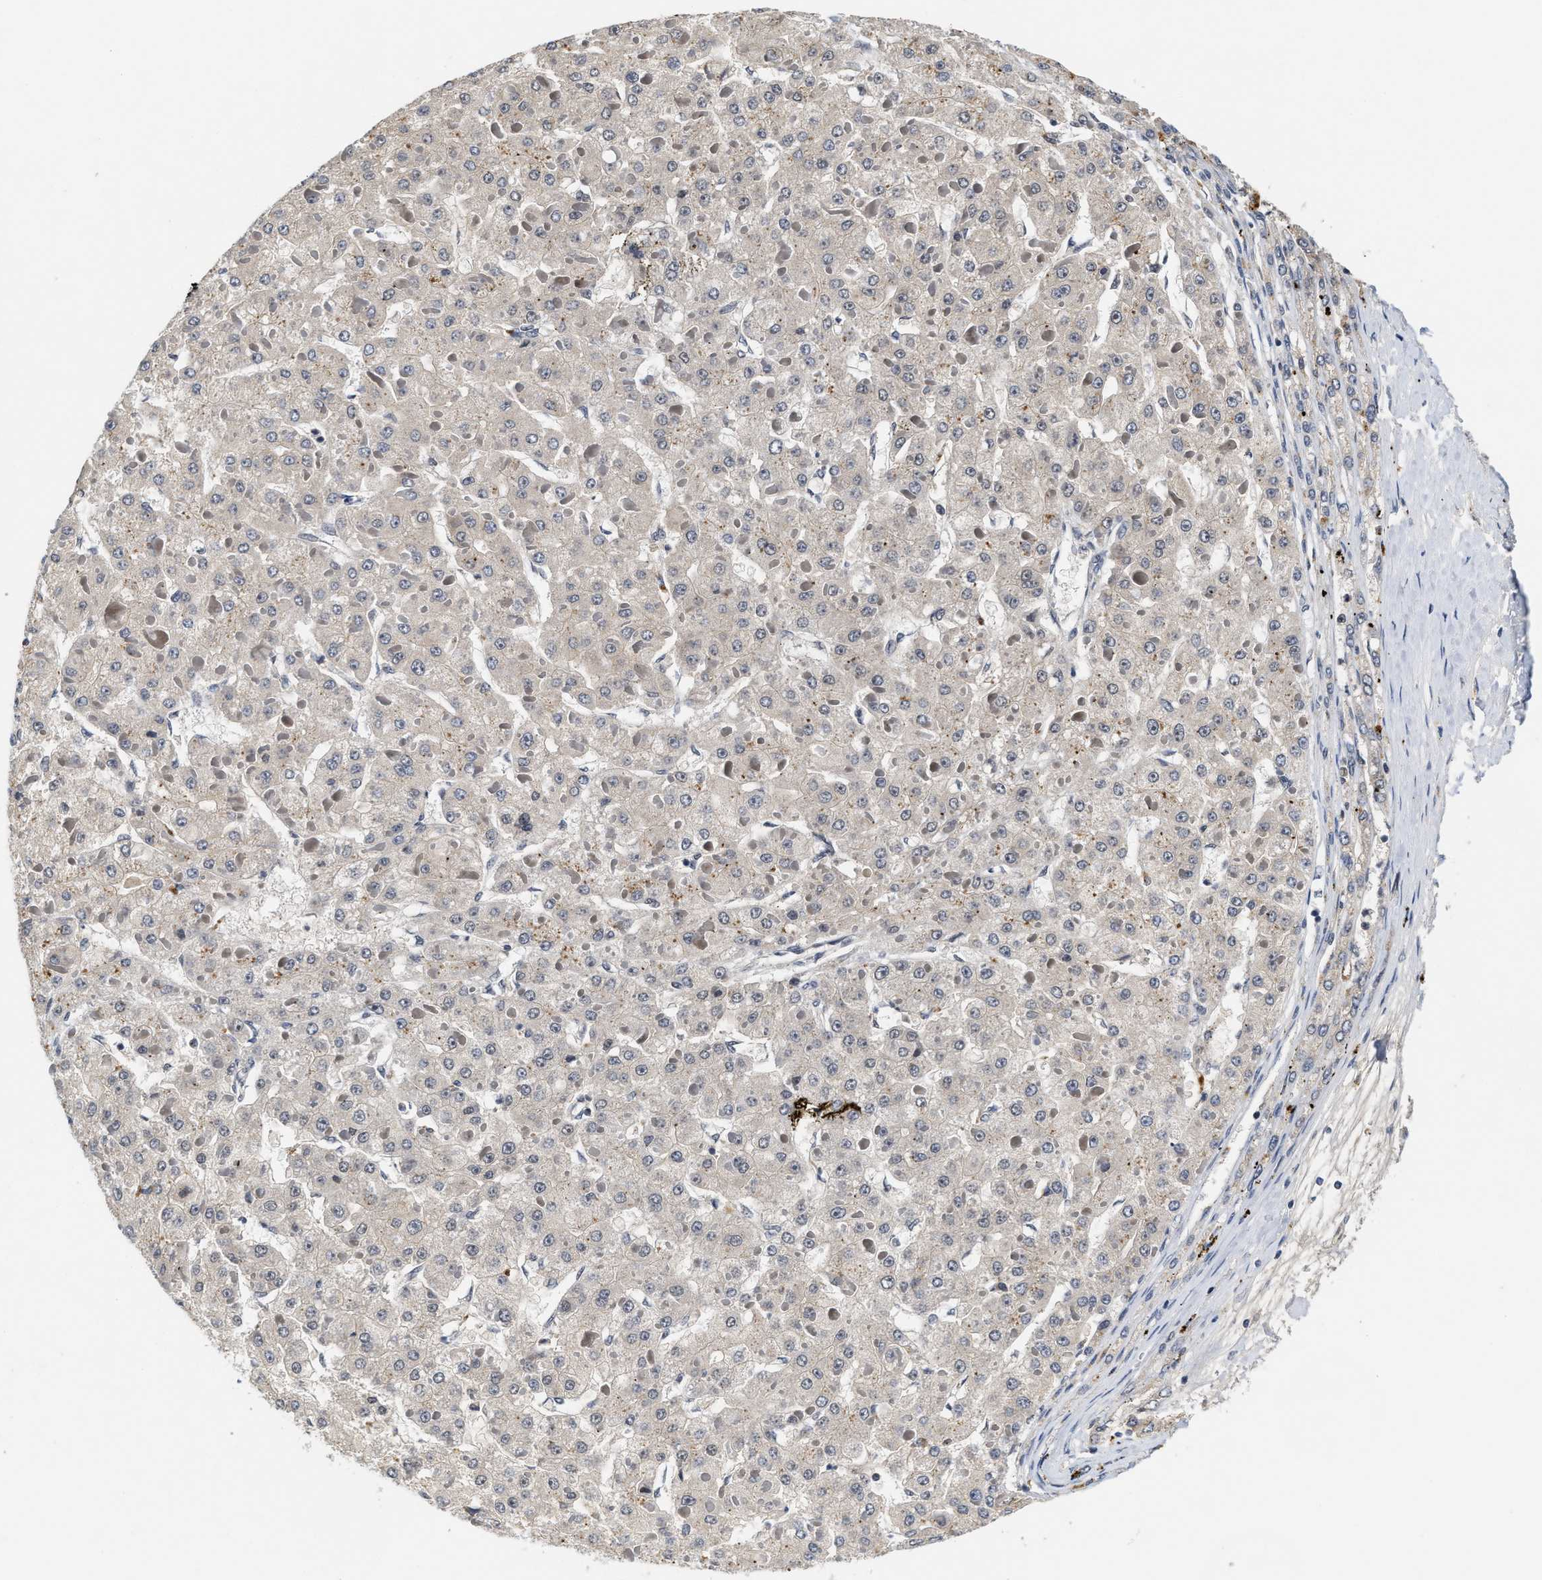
{"staining": {"intensity": "negative", "quantity": "none", "location": "none"}, "tissue": "liver cancer", "cell_type": "Tumor cells", "image_type": "cancer", "snomed": [{"axis": "morphology", "description": "Carcinoma, Hepatocellular, NOS"}, {"axis": "topography", "description": "Liver"}], "caption": "Protein analysis of hepatocellular carcinoma (liver) reveals no significant expression in tumor cells. (DAB immunohistochemistry visualized using brightfield microscopy, high magnification).", "gene": "INIP", "patient": {"sex": "female", "age": 73}}